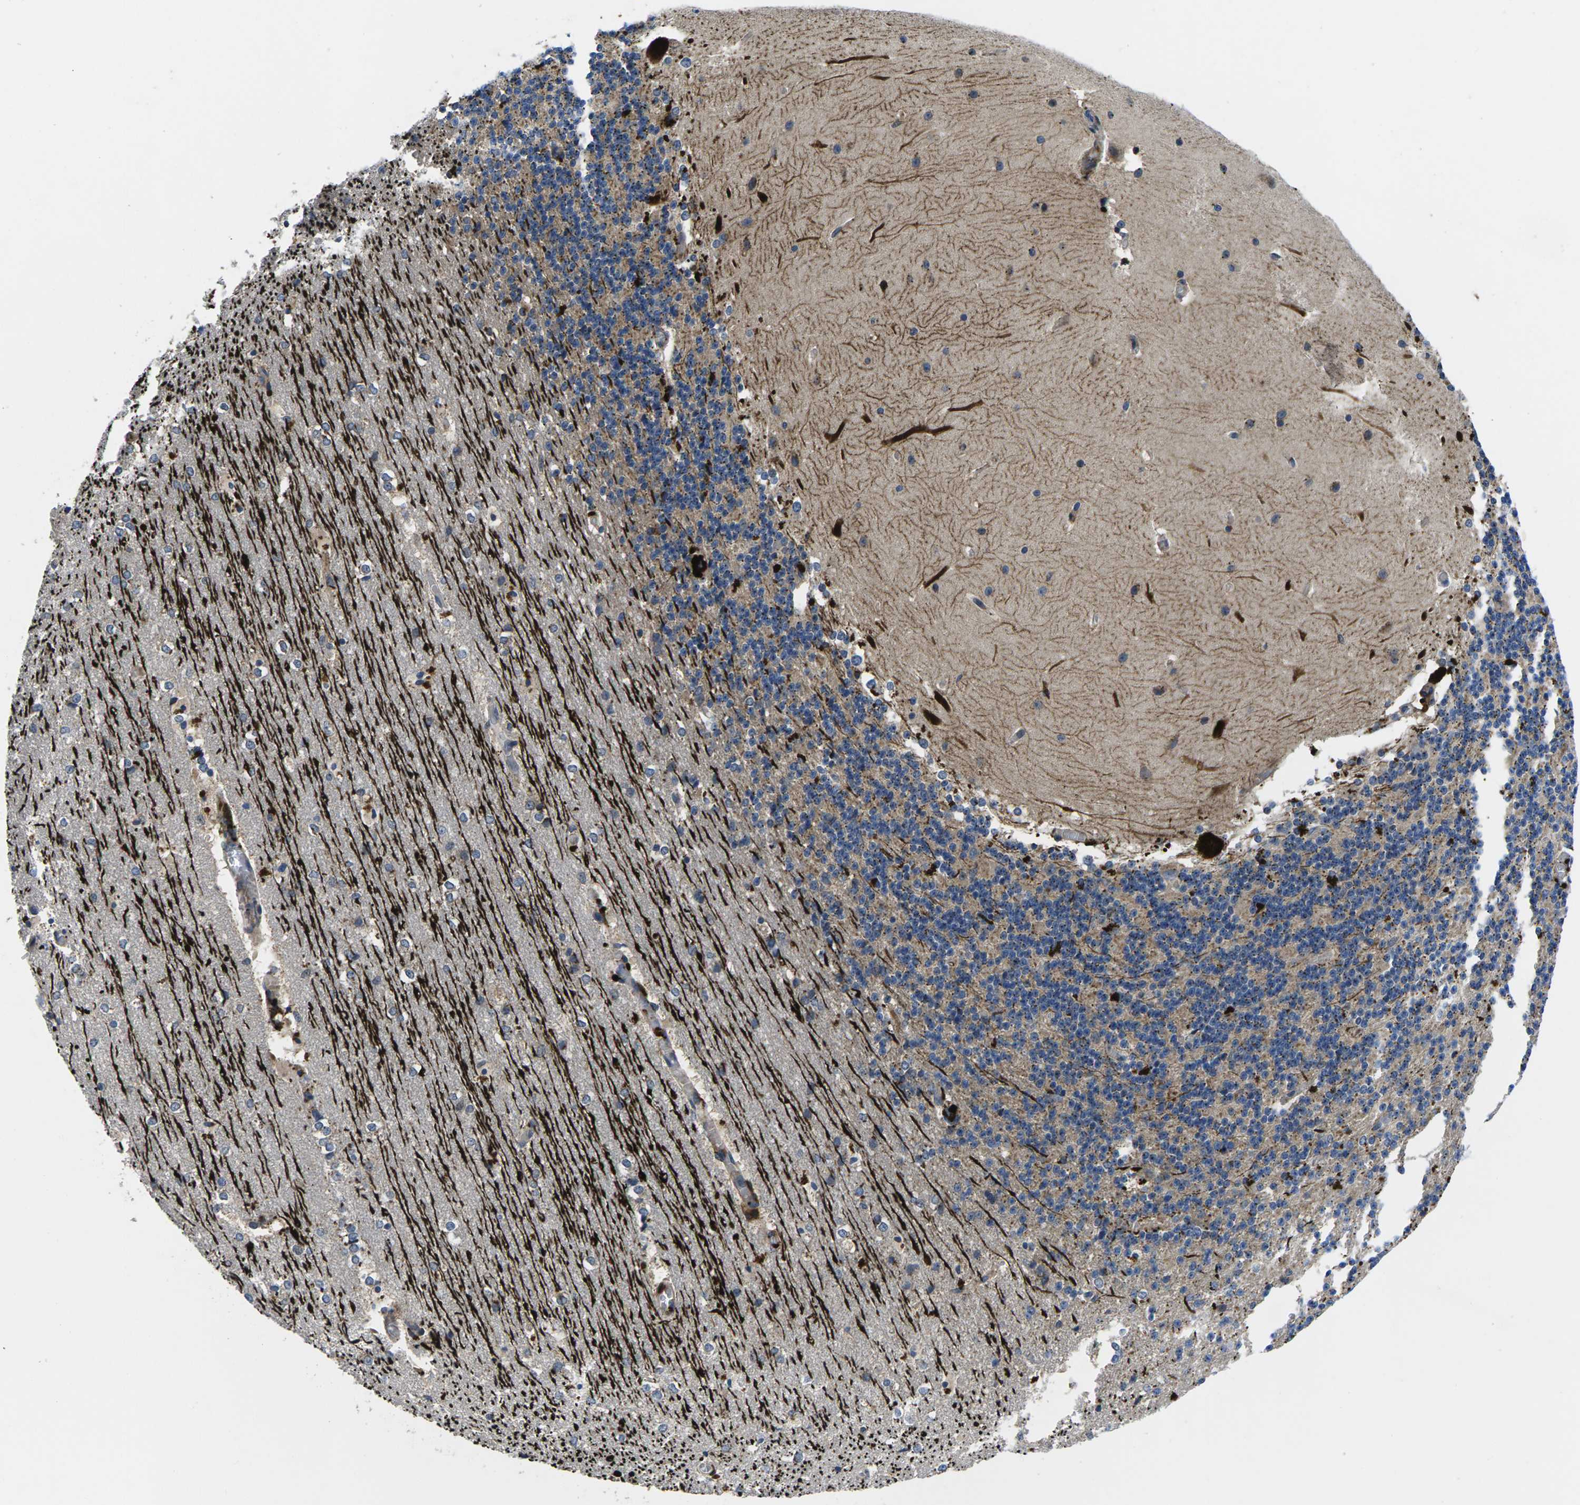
{"staining": {"intensity": "weak", "quantity": "25%-75%", "location": "cytoplasmic/membranous"}, "tissue": "cerebellum", "cell_type": "Cells in granular layer", "image_type": "normal", "snomed": [{"axis": "morphology", "description": "Normal tissue, NOS"}, {"axis": "topography", "description": "Cerebellum"}], "caption": "The image exhibits immunohistochemical staining of normal cerebellum. There is weak cytoplasmic/membranous expression is identified in about 25%-75% of cells in granular layer.", "gene": "PLCE1", "patient": {"sex": "female", "age": 19}}